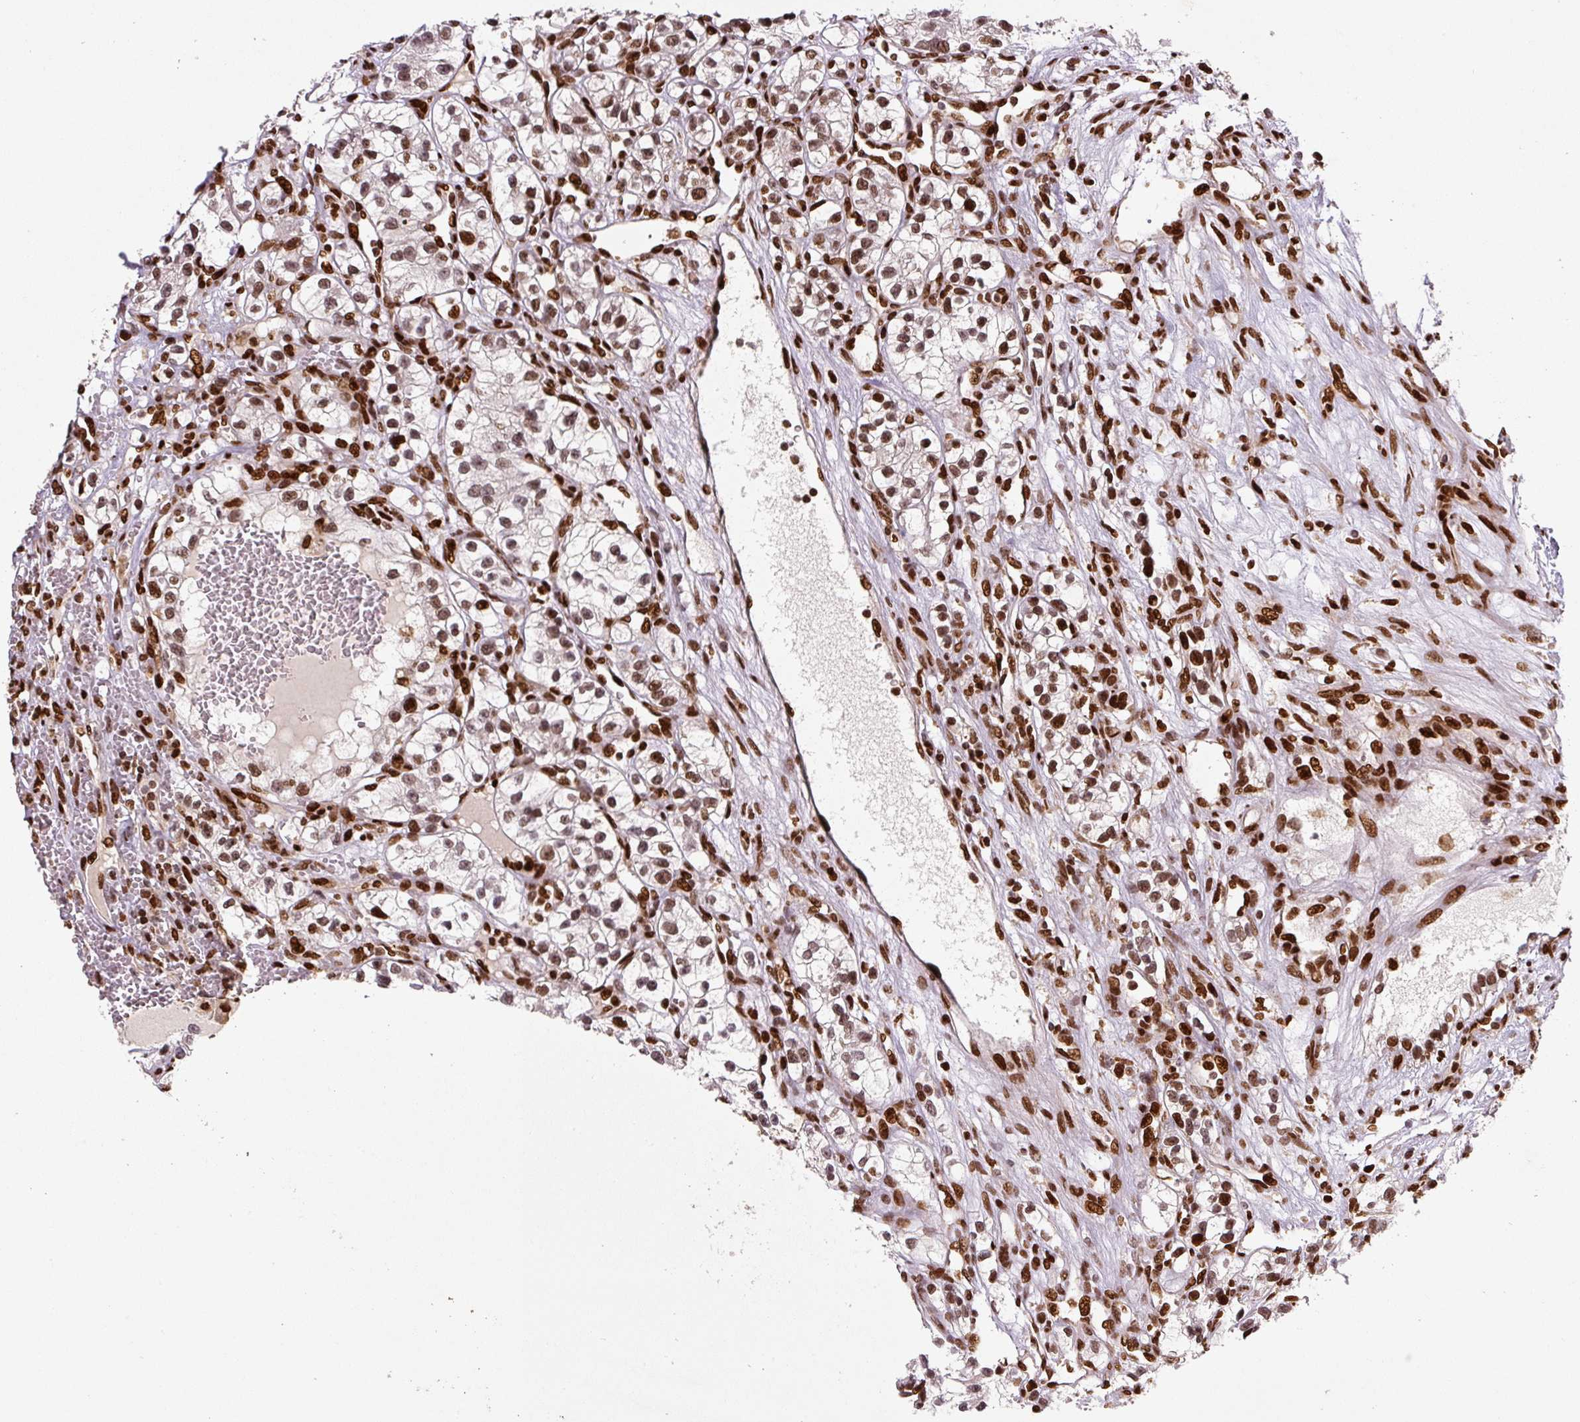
{"staining": {"intensity": "moderate", "quantity": ">75%", "location": "nuclear"}, "tissue": "renal cancer", "cell_type": "Tumor cells", "image_type": "cancer", "snomed": [{"axis": "morphology", "description": "Adenocarcinoma, NOS"}, {"axis": "topography", "description": "Kidney"}], "caption": "Immunohistochemistry (DAB) staining of human adenocarcinoma (renal) shows moderate nuclear protein positivity in about >75% of tumor cells.", "gene": "PYDC2", "patient": {"sex": "female", "age": 57}}